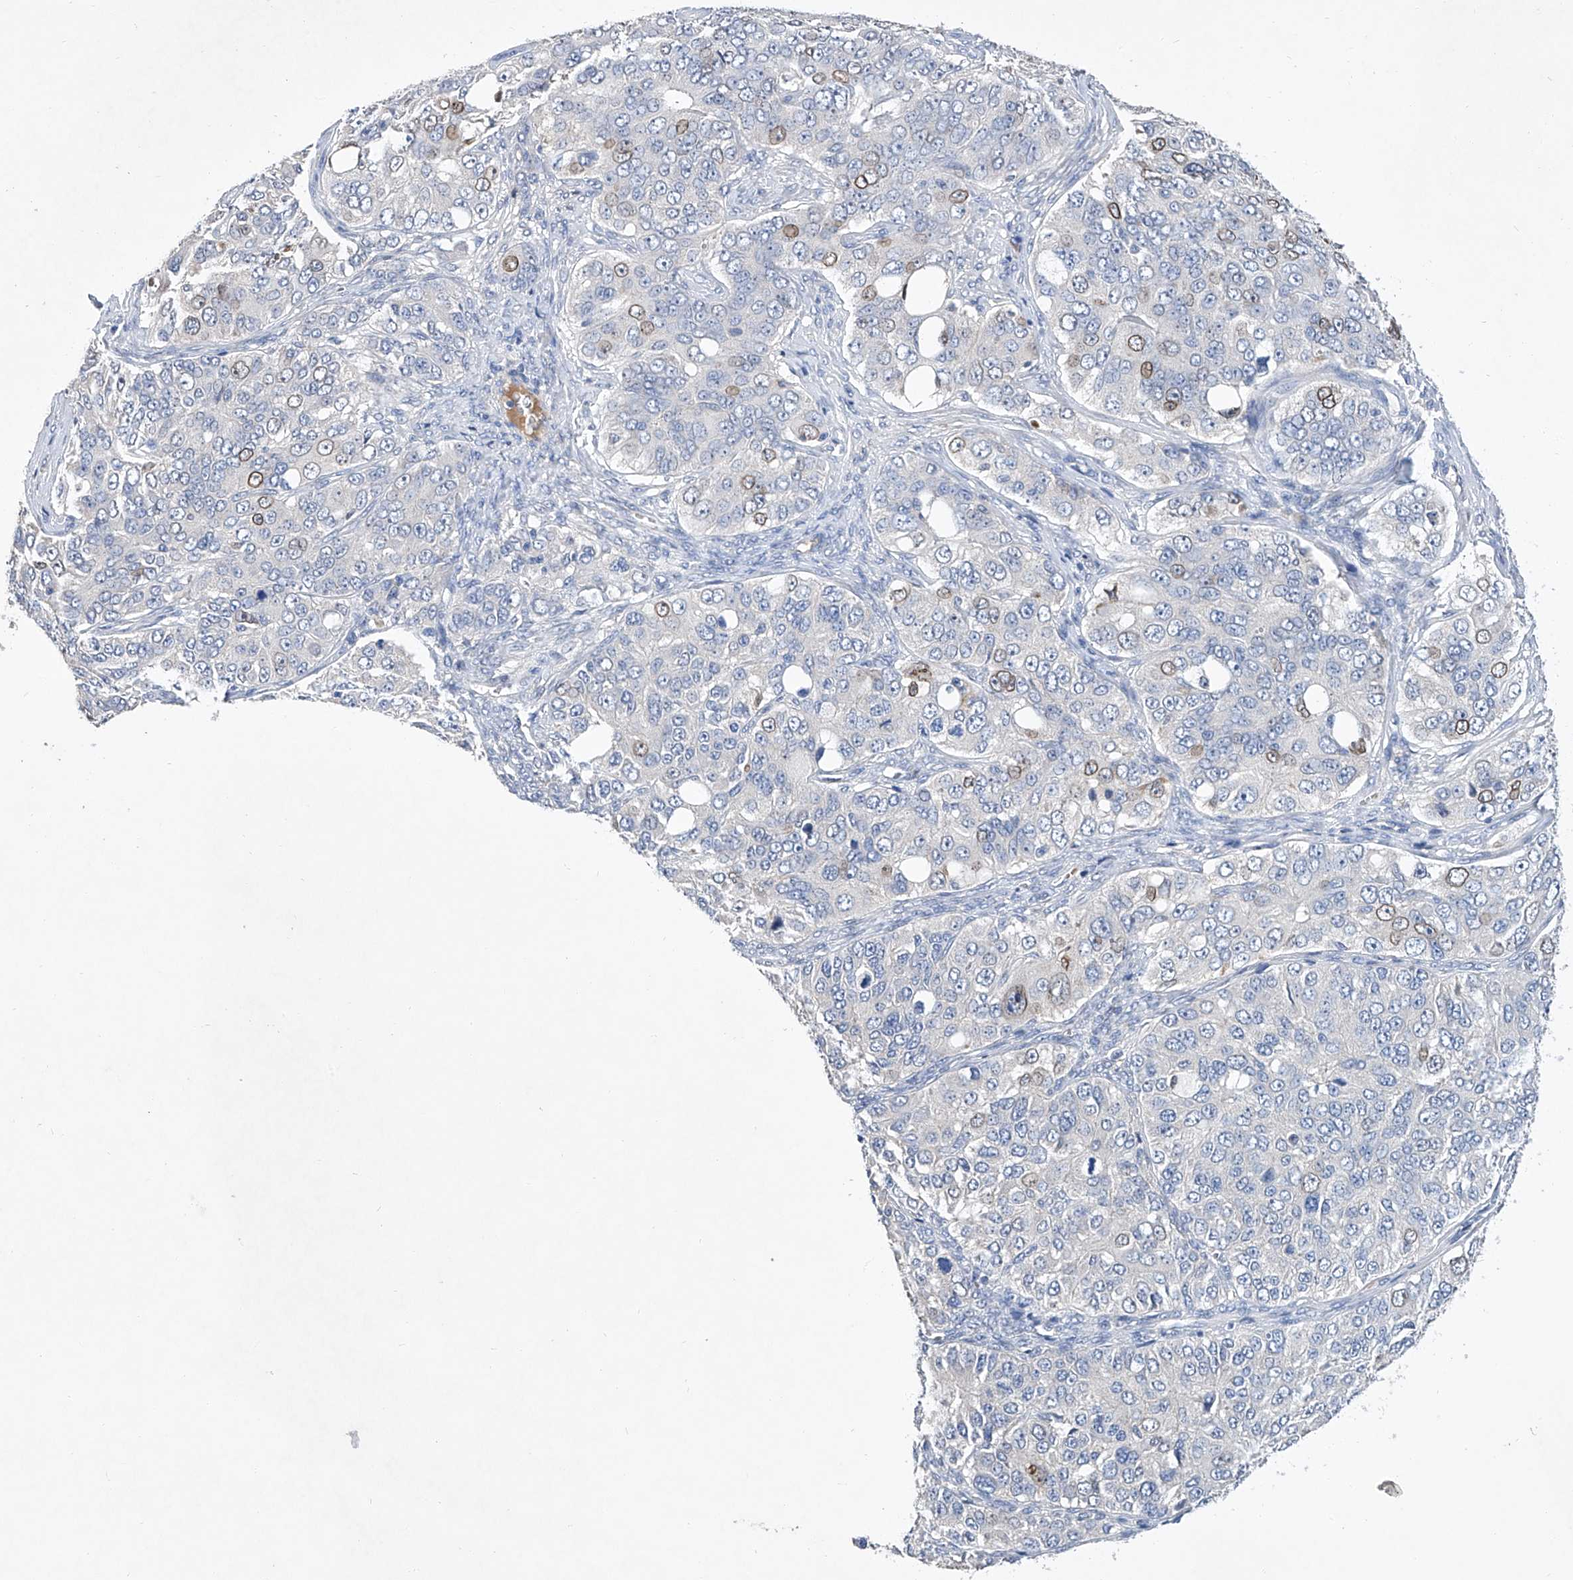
{"staining": {"intensity": "weak", "quantity": "<25%", "location": "cytoplasmic/membranous,nuclear"}, "tissue": "ovarian cancer", "cell_type": "Tumor cells", "image_type": "cancer", "snomed": [{"axis": "morphology", "description": "Carcinoma, endometroid"}, {"axis": "topography", "description": "Ovary"}], "caption": "An immunohistochemistry image of ovarian cancer is shown. There is no staining in tumor cells of ovarian cancer.", "gene": "GPT", "patient": {"sex": "female", "age": 51}}